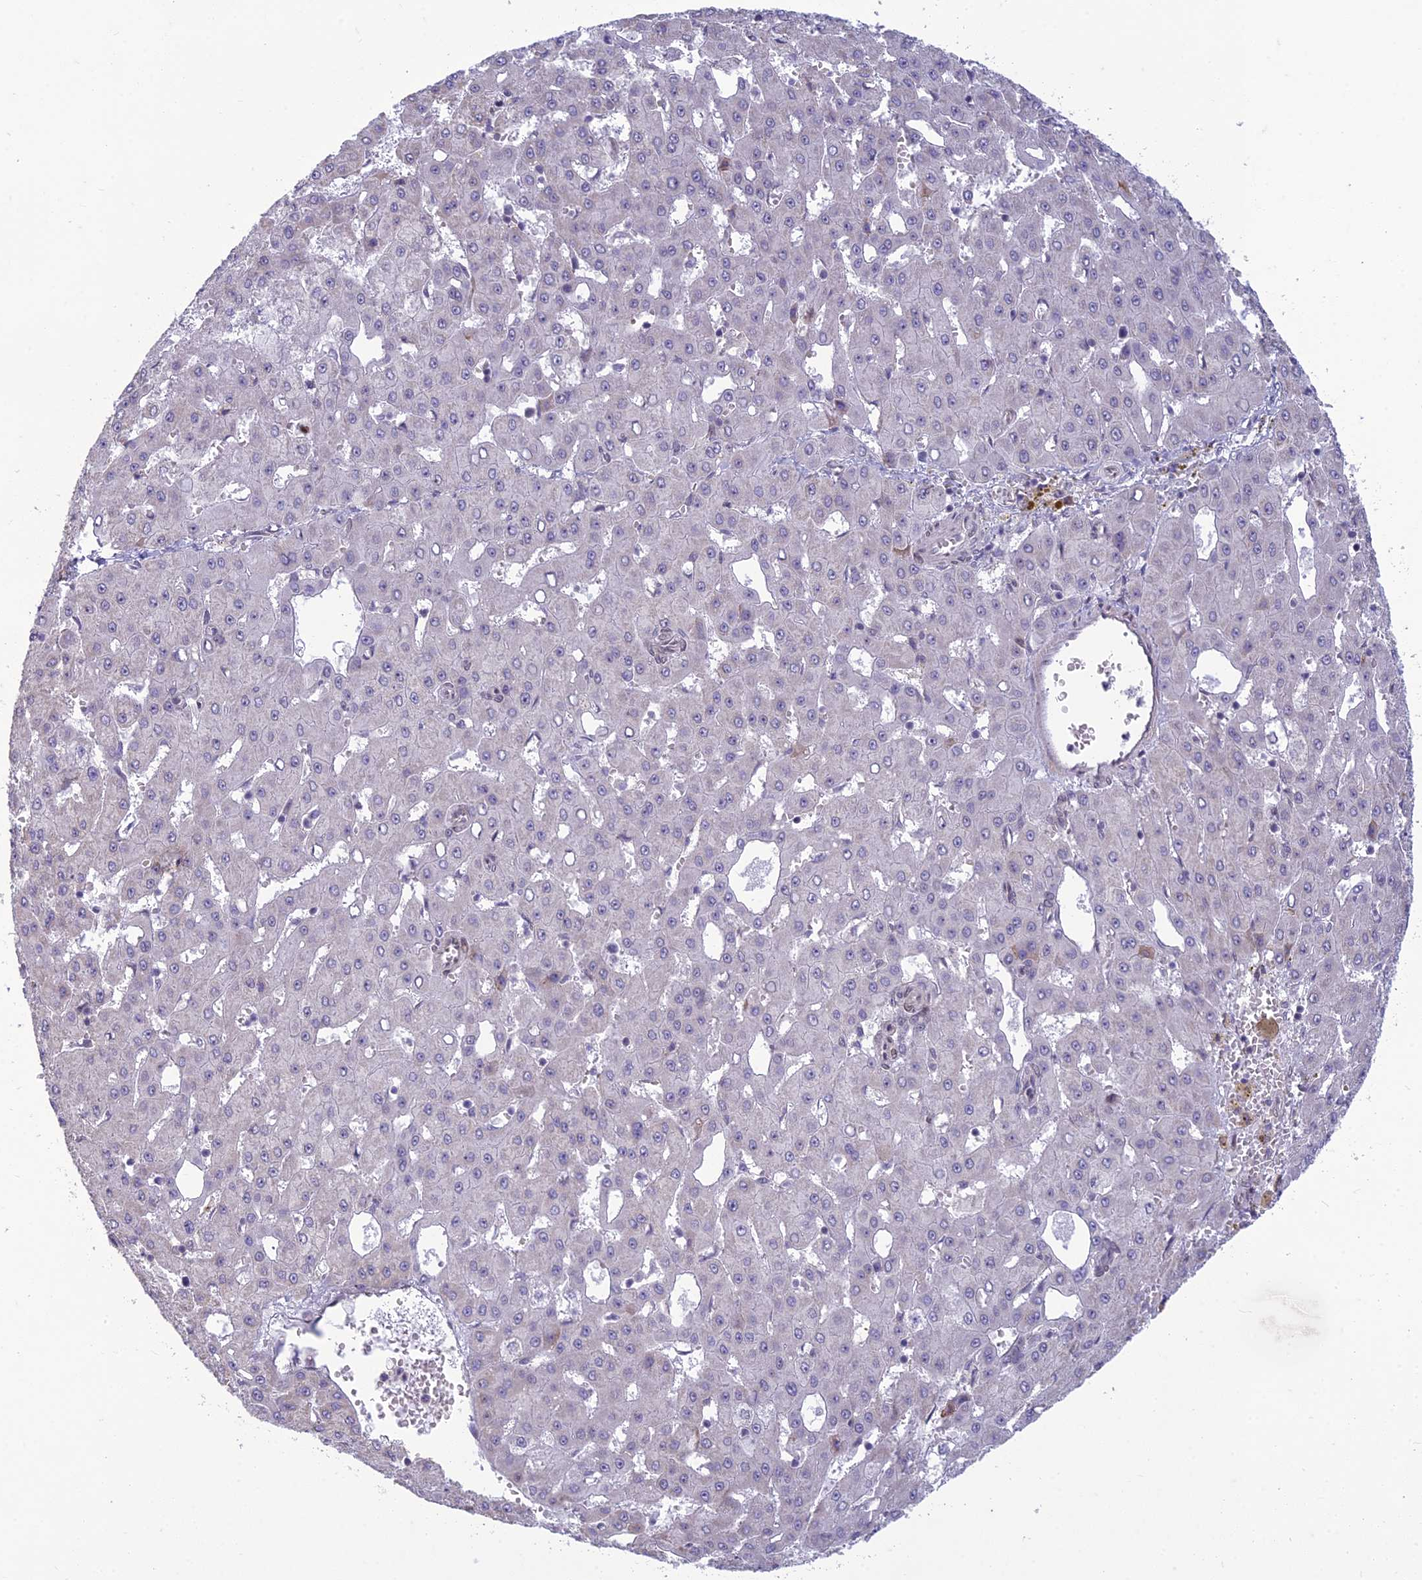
{"staining": {"intensity": "negative", "quantity": "none", "location": "none"}, "tissue": "liver cancer", "cell_type": "Tumor cells", "image_type": "cancer", "snomed": [{"axis": "morphology", "description": "Carcinoma, Hepatocellular, NOS"}, {"axis": "topography", "description": "Liver"}], "caption": "Immunohistochemical staining of hepatocellular carcinoma (liver) displays no significant positivity in tumor cells. (DAB (3,3'-diaminobenzidine) immunohistochemistry (IHC) with hematoxylin counter stain).", "gene": "DTX2", "patient": {"sex": "male", "age": 47}}